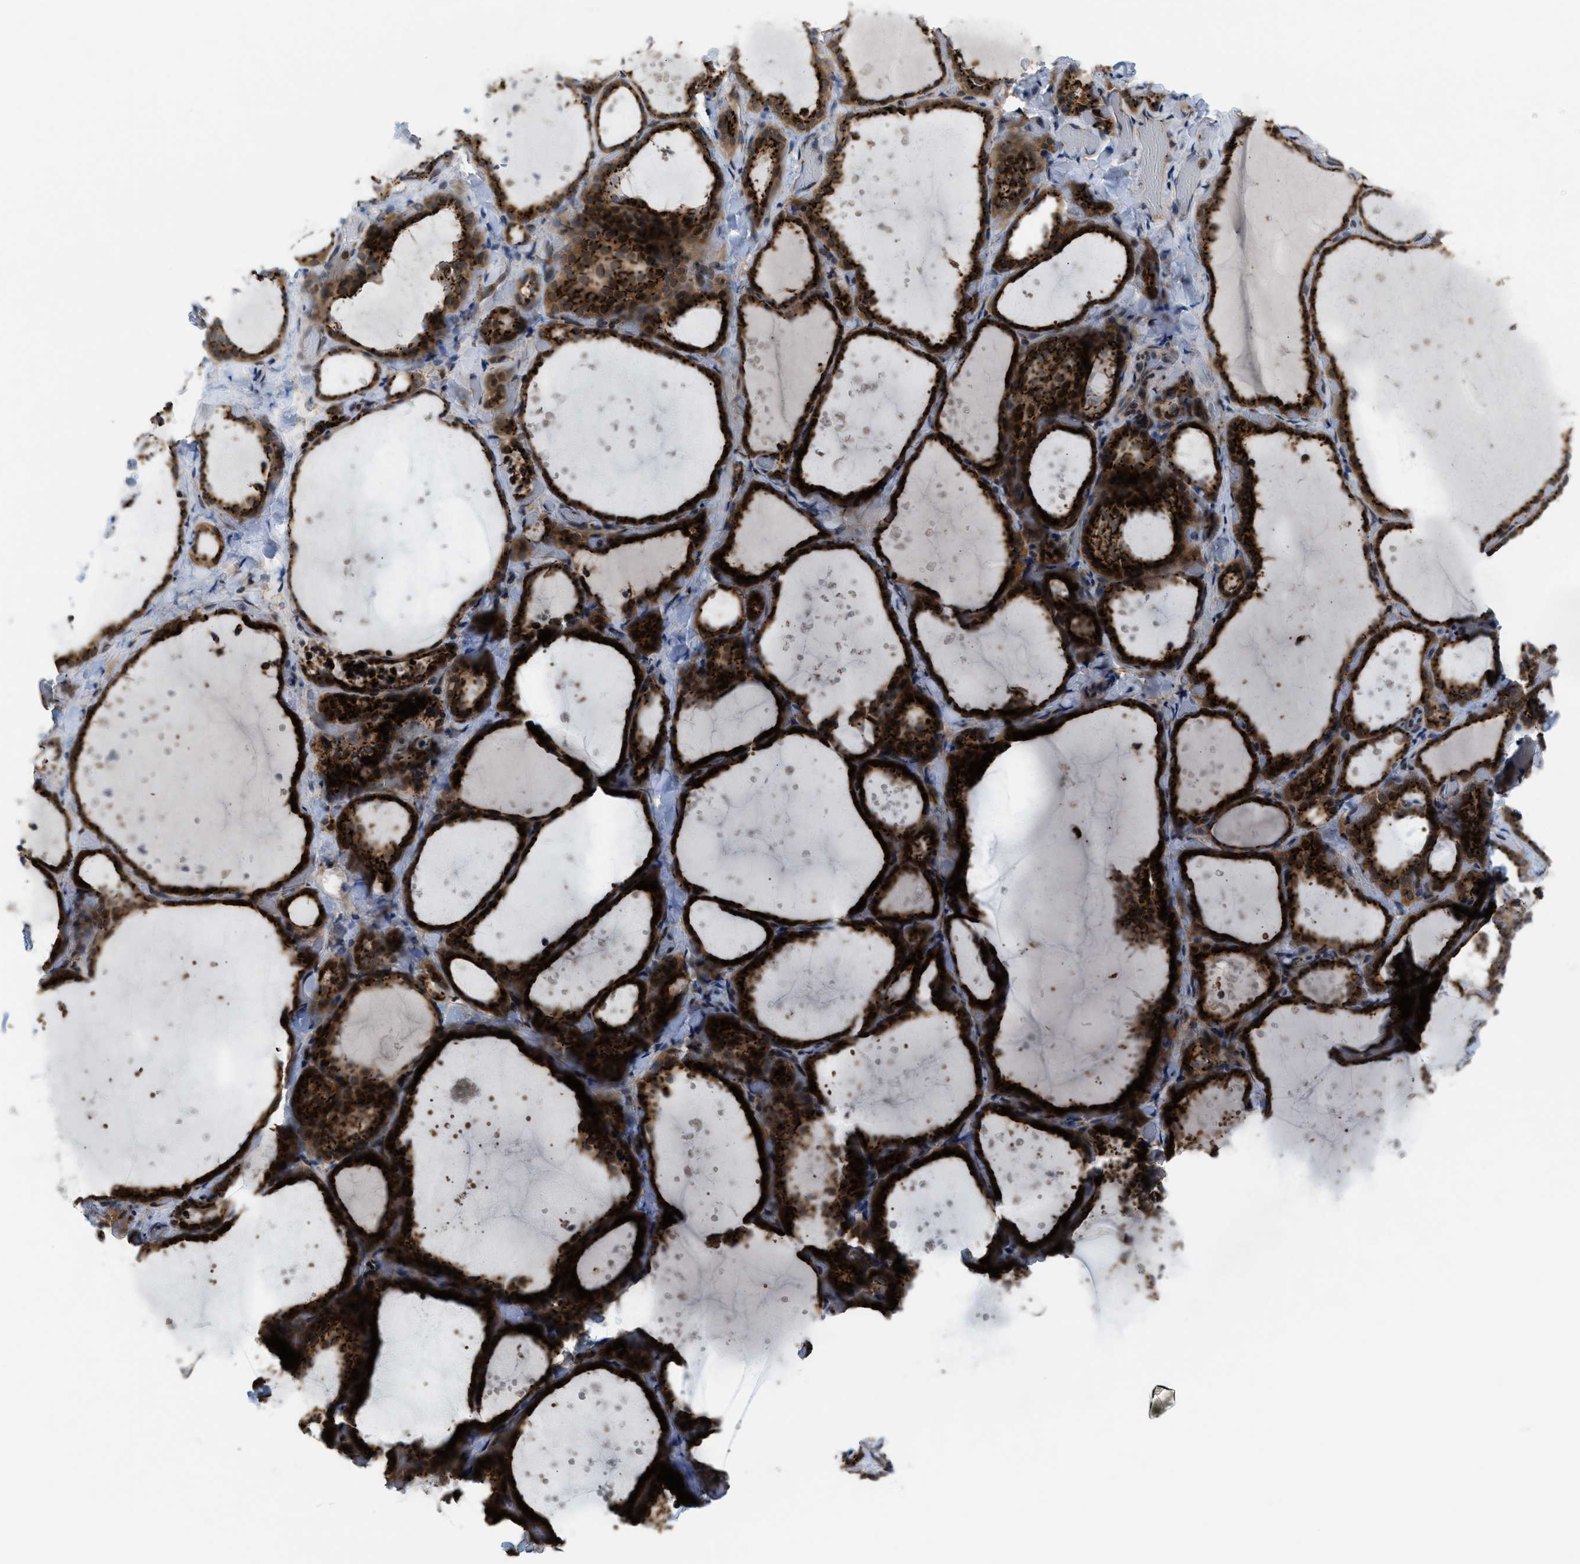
{"staining": {"intensity": "strong", "quantity": ">75%", "location": "cytoplasmic/membranous"}, "tissue": "thyroid gland", "cell_type": "Glandular cells", "image_type": "normal", "snomed": [{"axis": "morphology", "description": "Normal tissue, NOS"}, {"axis": "topography", "description": "Thyroid gland"}], "caption": "Thyroid gland stained with a protein marker demonstrates strong staining in glandular cells.", "gene": "SLC38A10", "patient": {"sex": "female", "age": 44}}